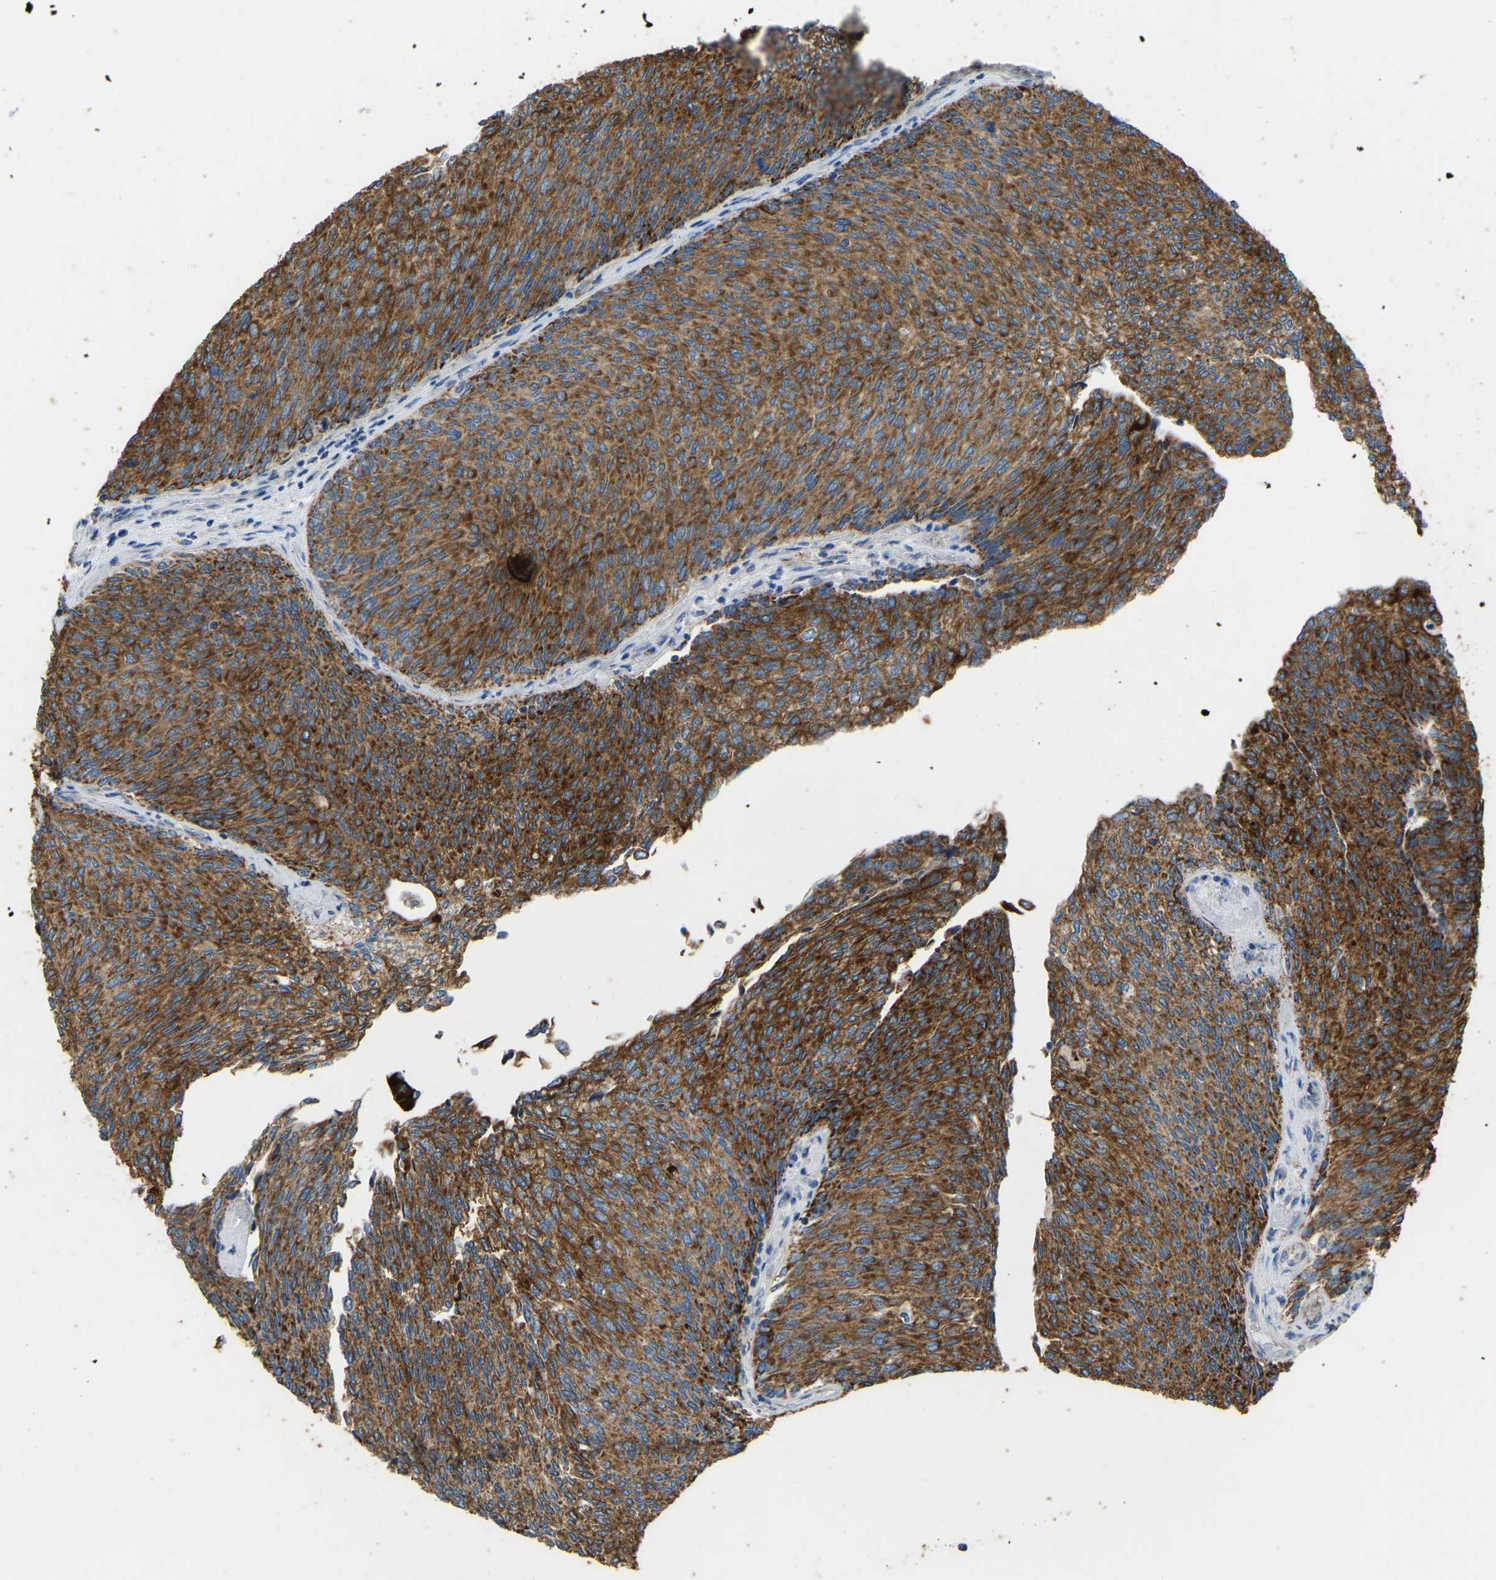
{"staining": {"intensity": "strong", "quantity": ">75%", "location": "cytoplasmic/membranous"}, "tissue": "urothelial cancer", "cell_type": "Tumor cells", "image_type": "cancer", "snomed": [{"axis": "morphology", "description": "Urothelial carcinoma, Low grade"}, {"axis": "topography", "description": "Urinary bladder"}], "caption": "Immunohistochemical staining of urothelial cancer exhibits high levels of strong cytoplasmic/membranous staining in about >75% of tumor cells.", "gene": "ZNF200", "patient": {"sex": "female", "age": 79}}